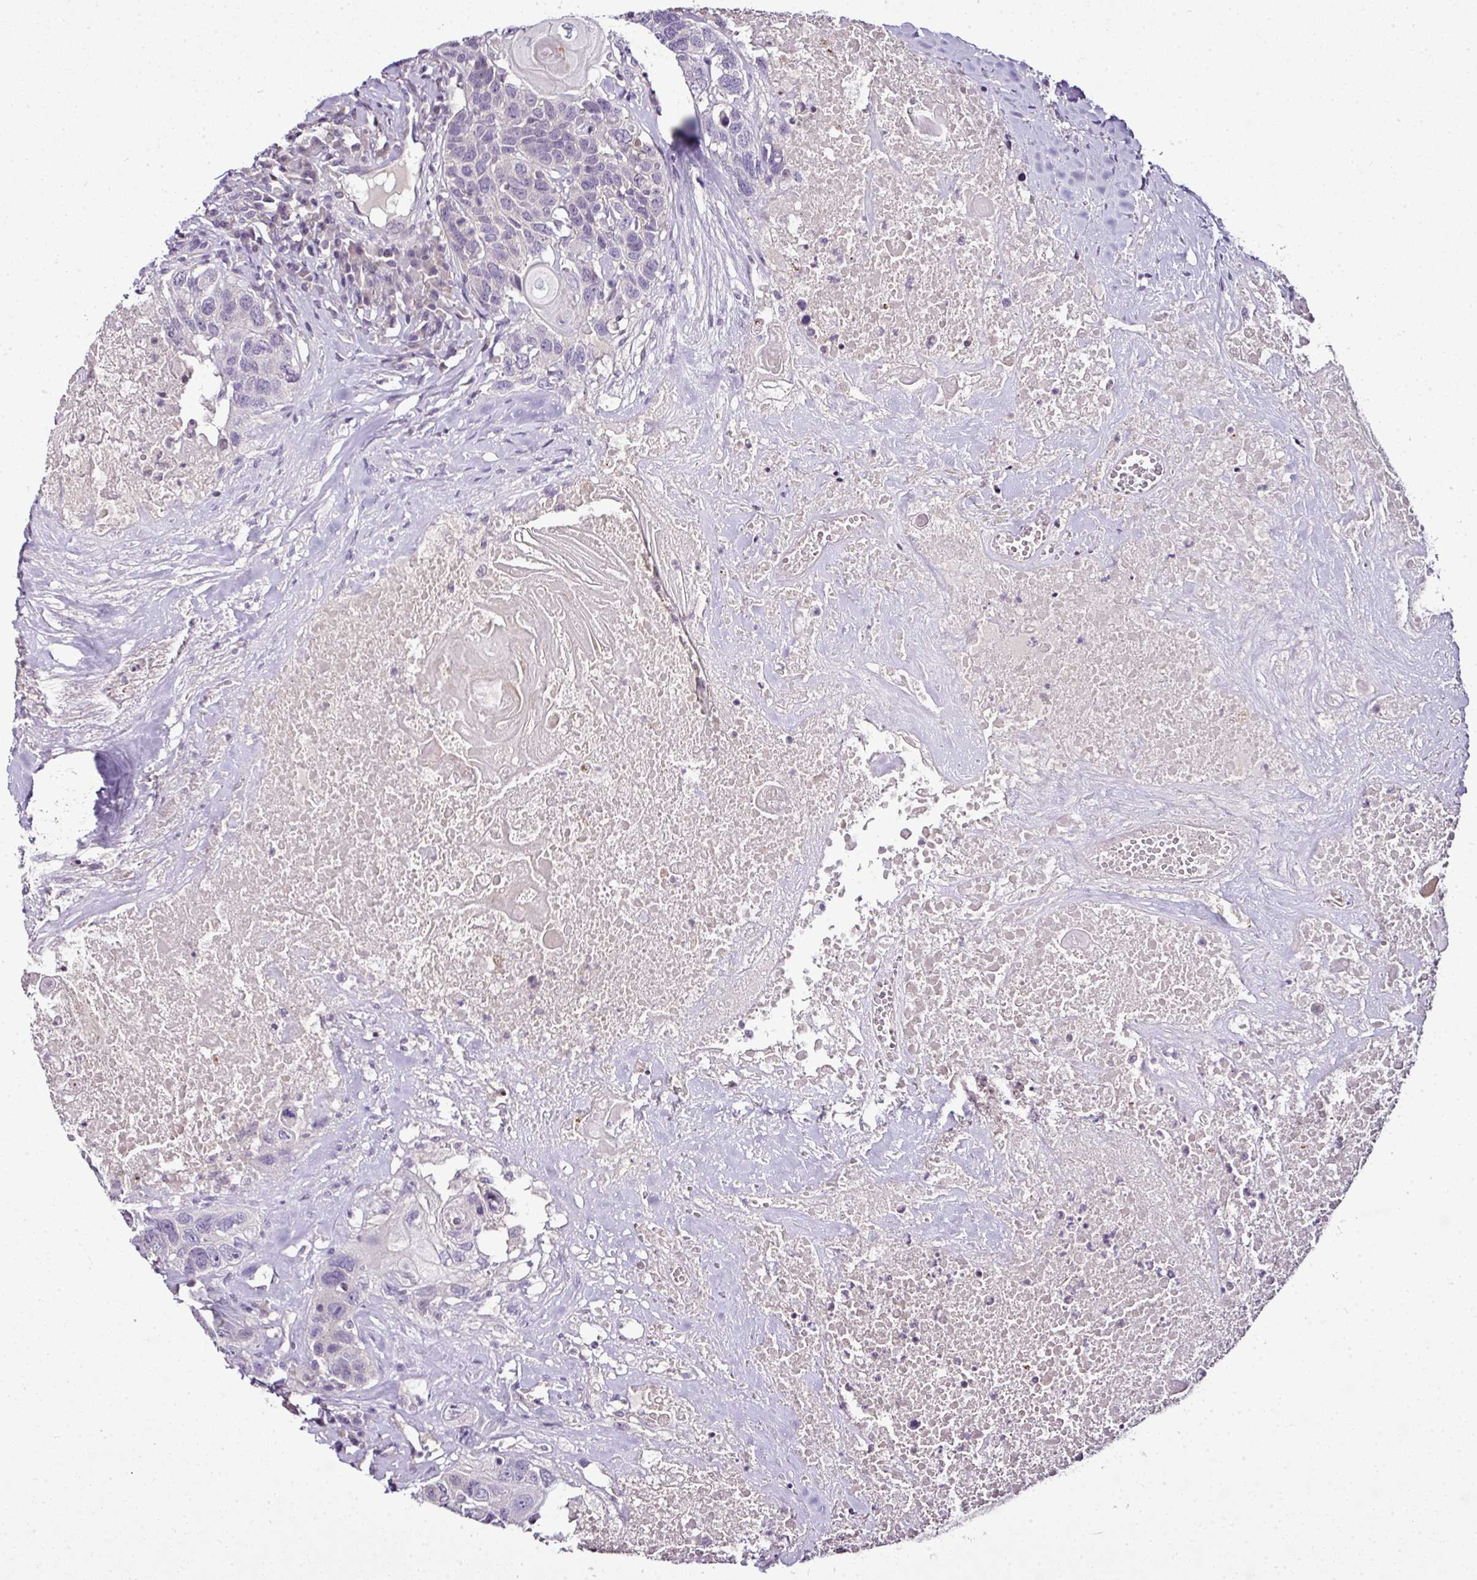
{"staining": {"intensity": "negative", "quantity": "none", "location": "none"}, "tissue": "head and neck cancer", "cell_type": "Tumor cells", "image_type": "cancer", "snomed": [{"axis": "morphology", "description": "Squamous cell carcinoma, NOS"}, {"axis": "topography", "description": "Head-Neck"}], "caption": "Head and neck cancer stained for a protein using immunohistochemistry demonstrates no staining tumor cells.", "gene": "TEX30", "patient": {"sex": "male", "age": 66}}